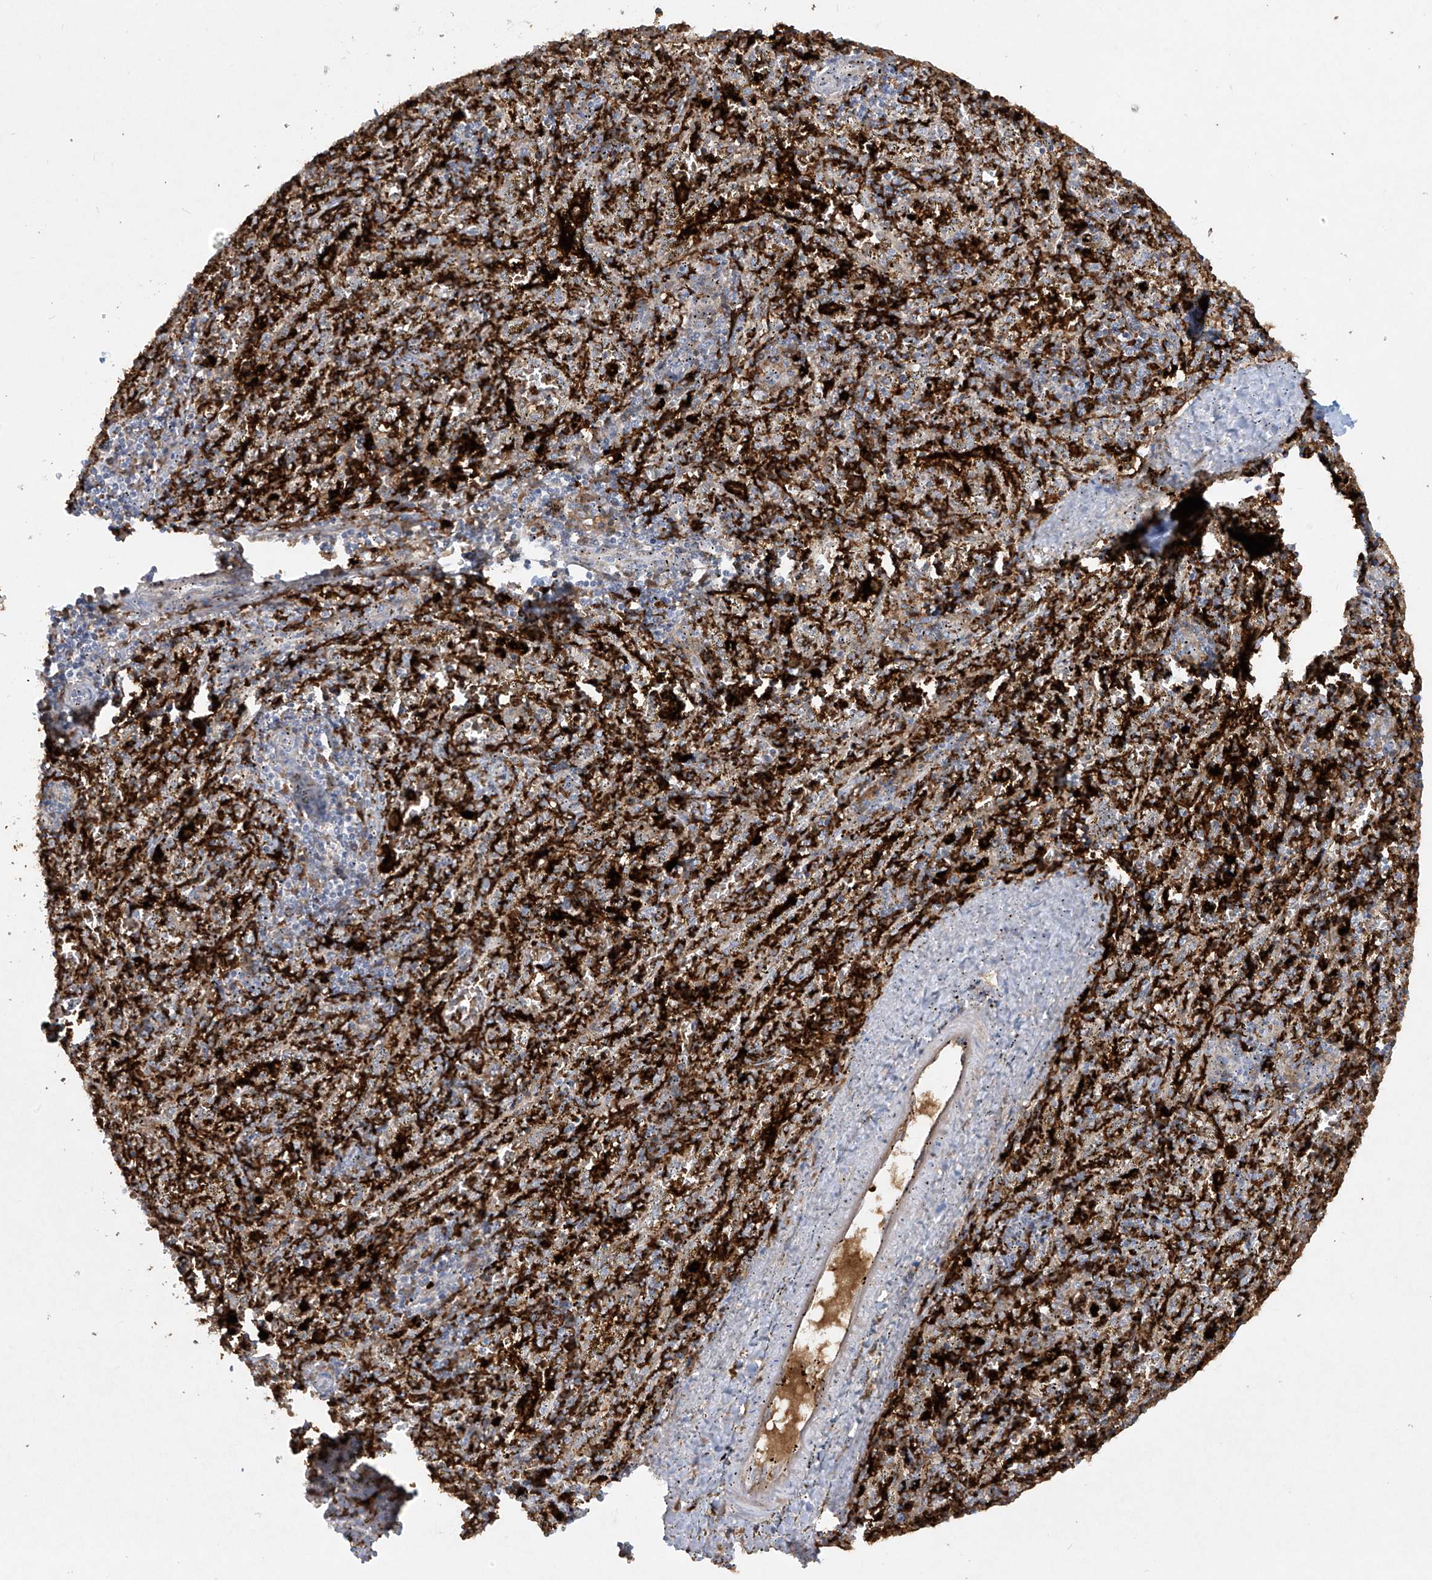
{"staining": {"intensity": "strong", "quantity": "25%-75%", "location": "cytoplasmic/membranous"}, "tissue": "spleen", "cell_type": "Cells in red pulp", "image_type": "normal", "snomed": [{"axis": "morphology", "description": "Normal tissue, NOS"}, {"axis": "topography", "description": "Spleen"}], "caption": "IHC (DAB) staining of unremarkable human spleen demonstrates strong cytoplasmic/membranous protein expression in approximately 25%-75% of cells in red pulp. The protein is stained brown, and the nuclei are stained in blue (DAB (3,3'-diaminobenzidine) IHC with brightfield microscopy, high magnification).", "gene": "FCGR3A", "patient": {"sex": "male", "age": 11}}